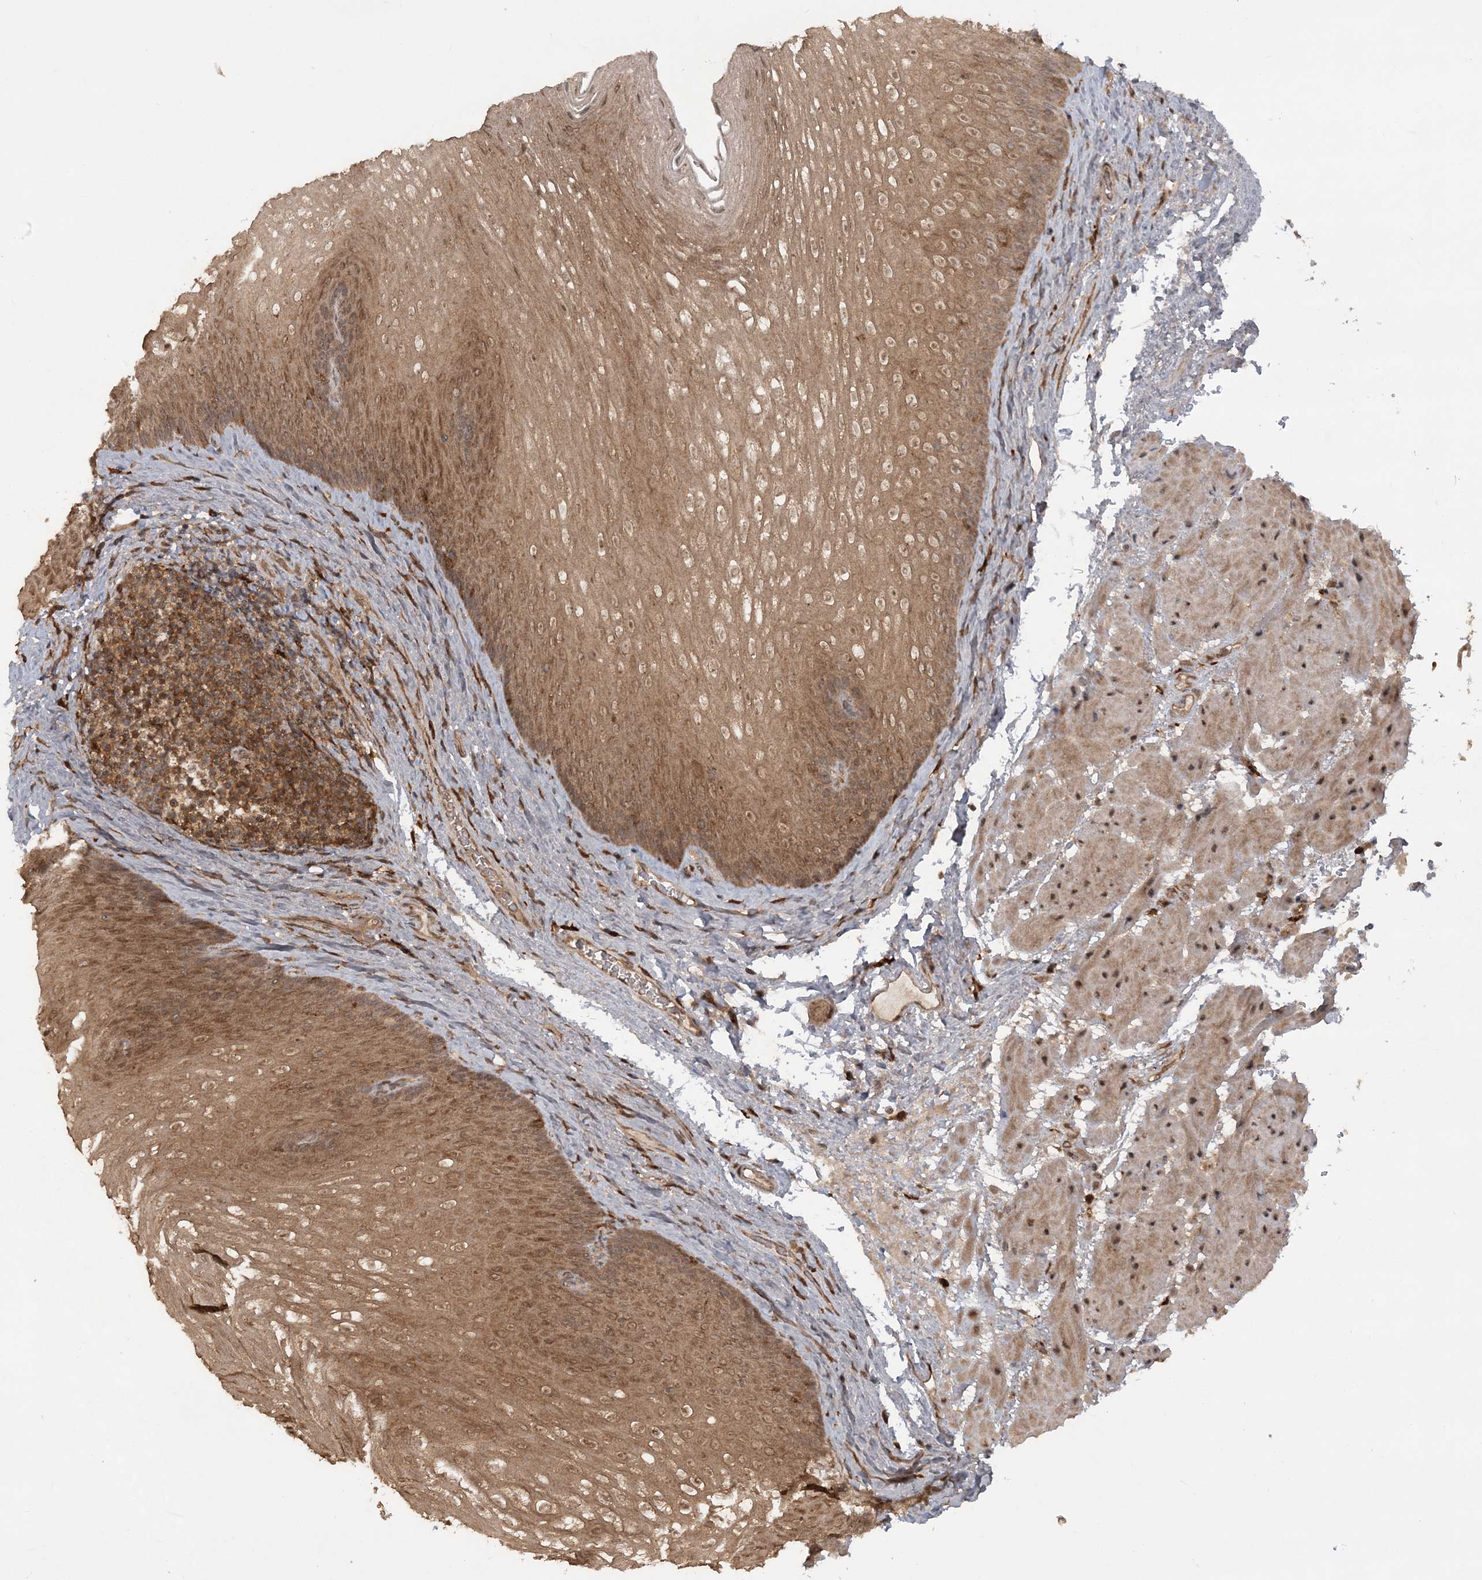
{"staining": {"intensity": "moderate", "quantity": ">75%", "location": "cytoplasmic/membranous,nuclear"}, "tissue": "esophagus", "cell_type": "Squamous epithelial cells", "image_type": "normal", "snomed": [{"axis": "morphology", "description": "Normal tissue, NOS"}, {"axis": "topography", "description": "Esophagus"}], "caption": "This is a histology image of immunohistochemistry (IHC) staining of unremarkable esophagus, which shows moderate staining in the cytoplasmic/membranous,nuclear of squamous epithelial cells.", "gene": "LACC1", "patient": {"sex": "female", "age": 66}}